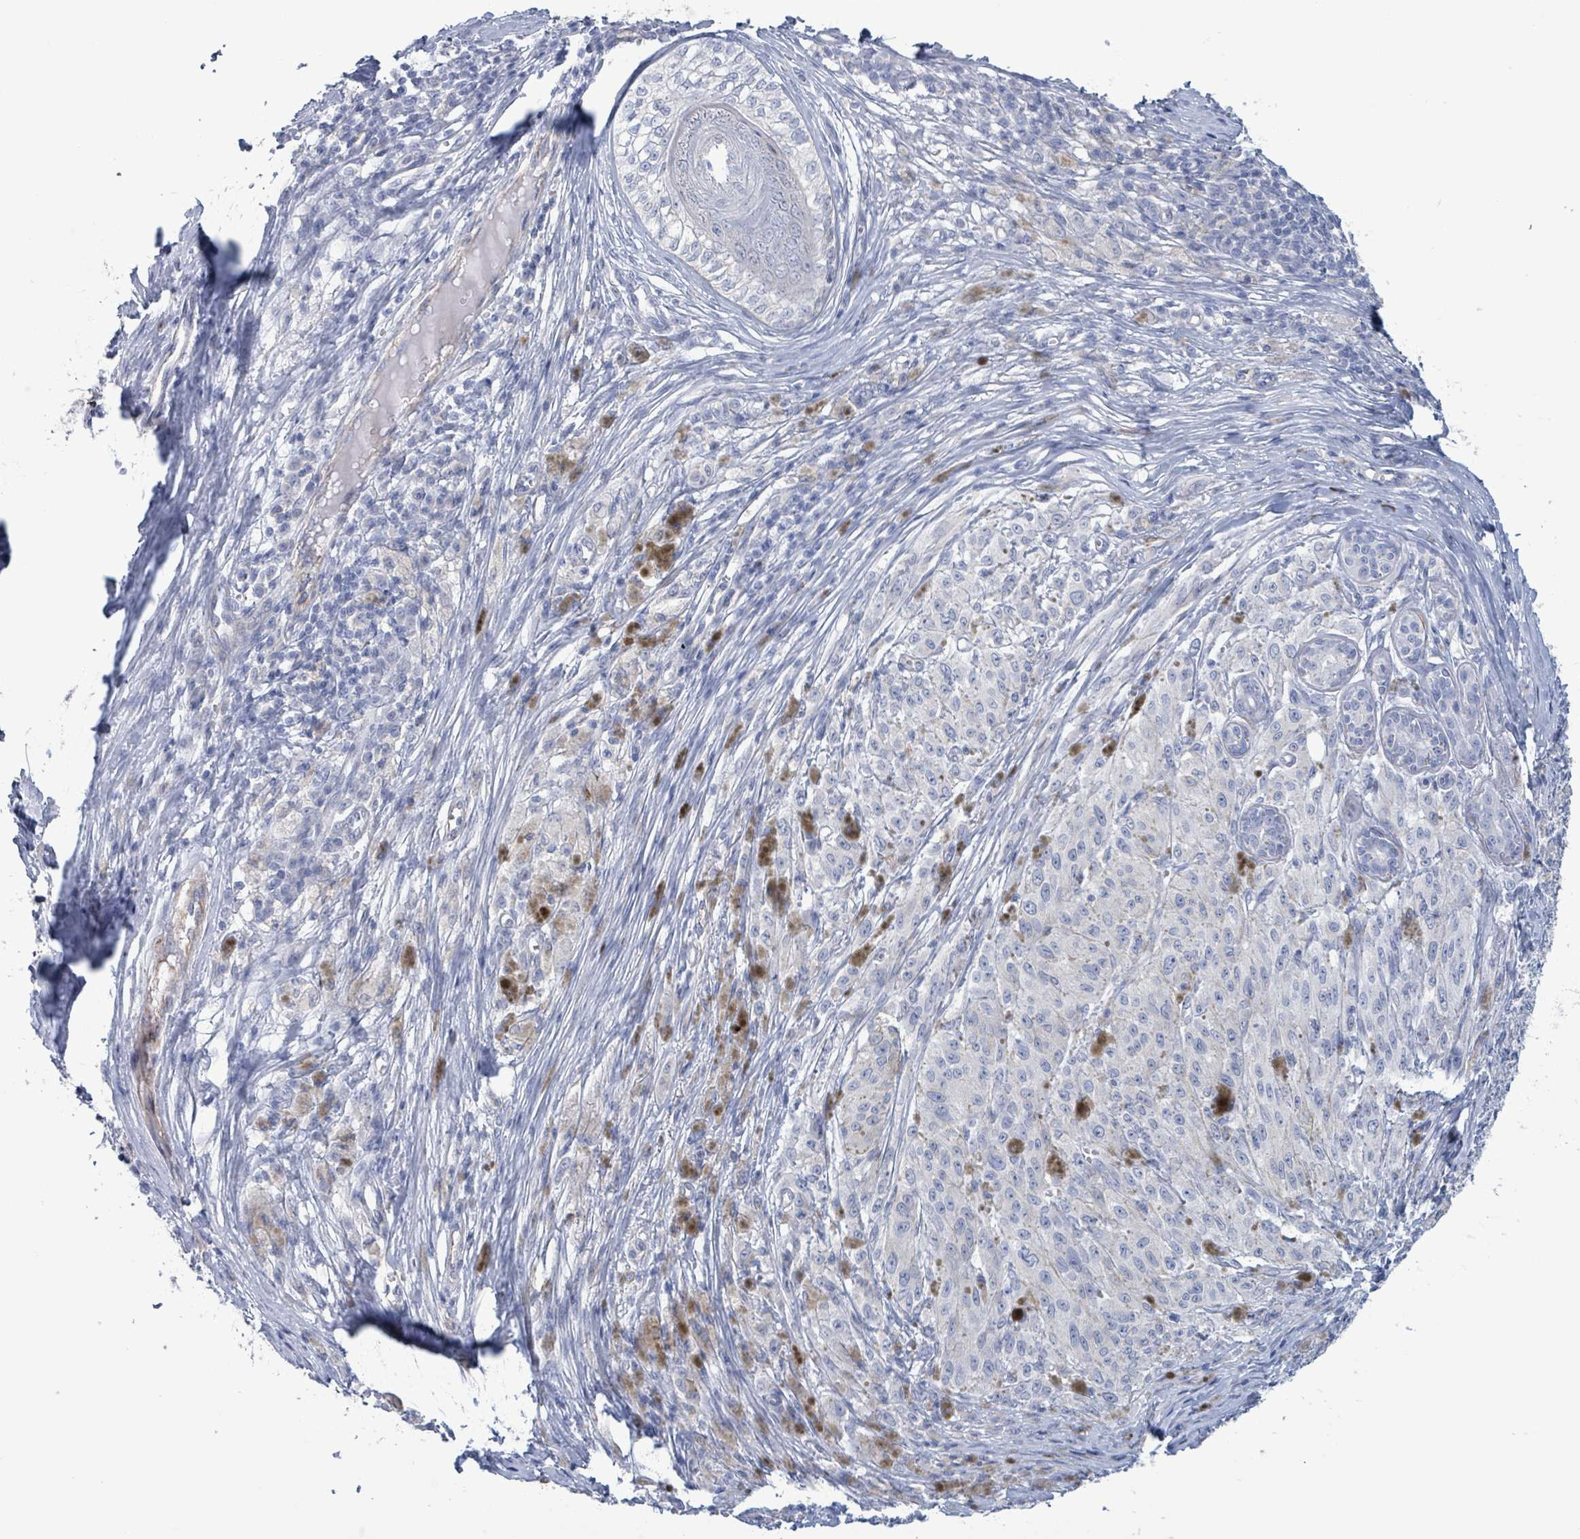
{"staining": {"intensity": "negative", "quantity": "none", "location": "none"}, "tissue": "melanoma", "cell_type": "Tumor cells", "image_type": "cancer", "snomed": [{"axis": "morphology", "description": "Malignant melanoma, NOS"}, {"axis": "topography", "description": "Skin"}], "caption": "This is a image of IHC staining of melanoma, which shows no expression in tumor cells. Nuclei are stained in blue.", "gene": "PKLR", "patient": {"sex": "female", "age": 52}}